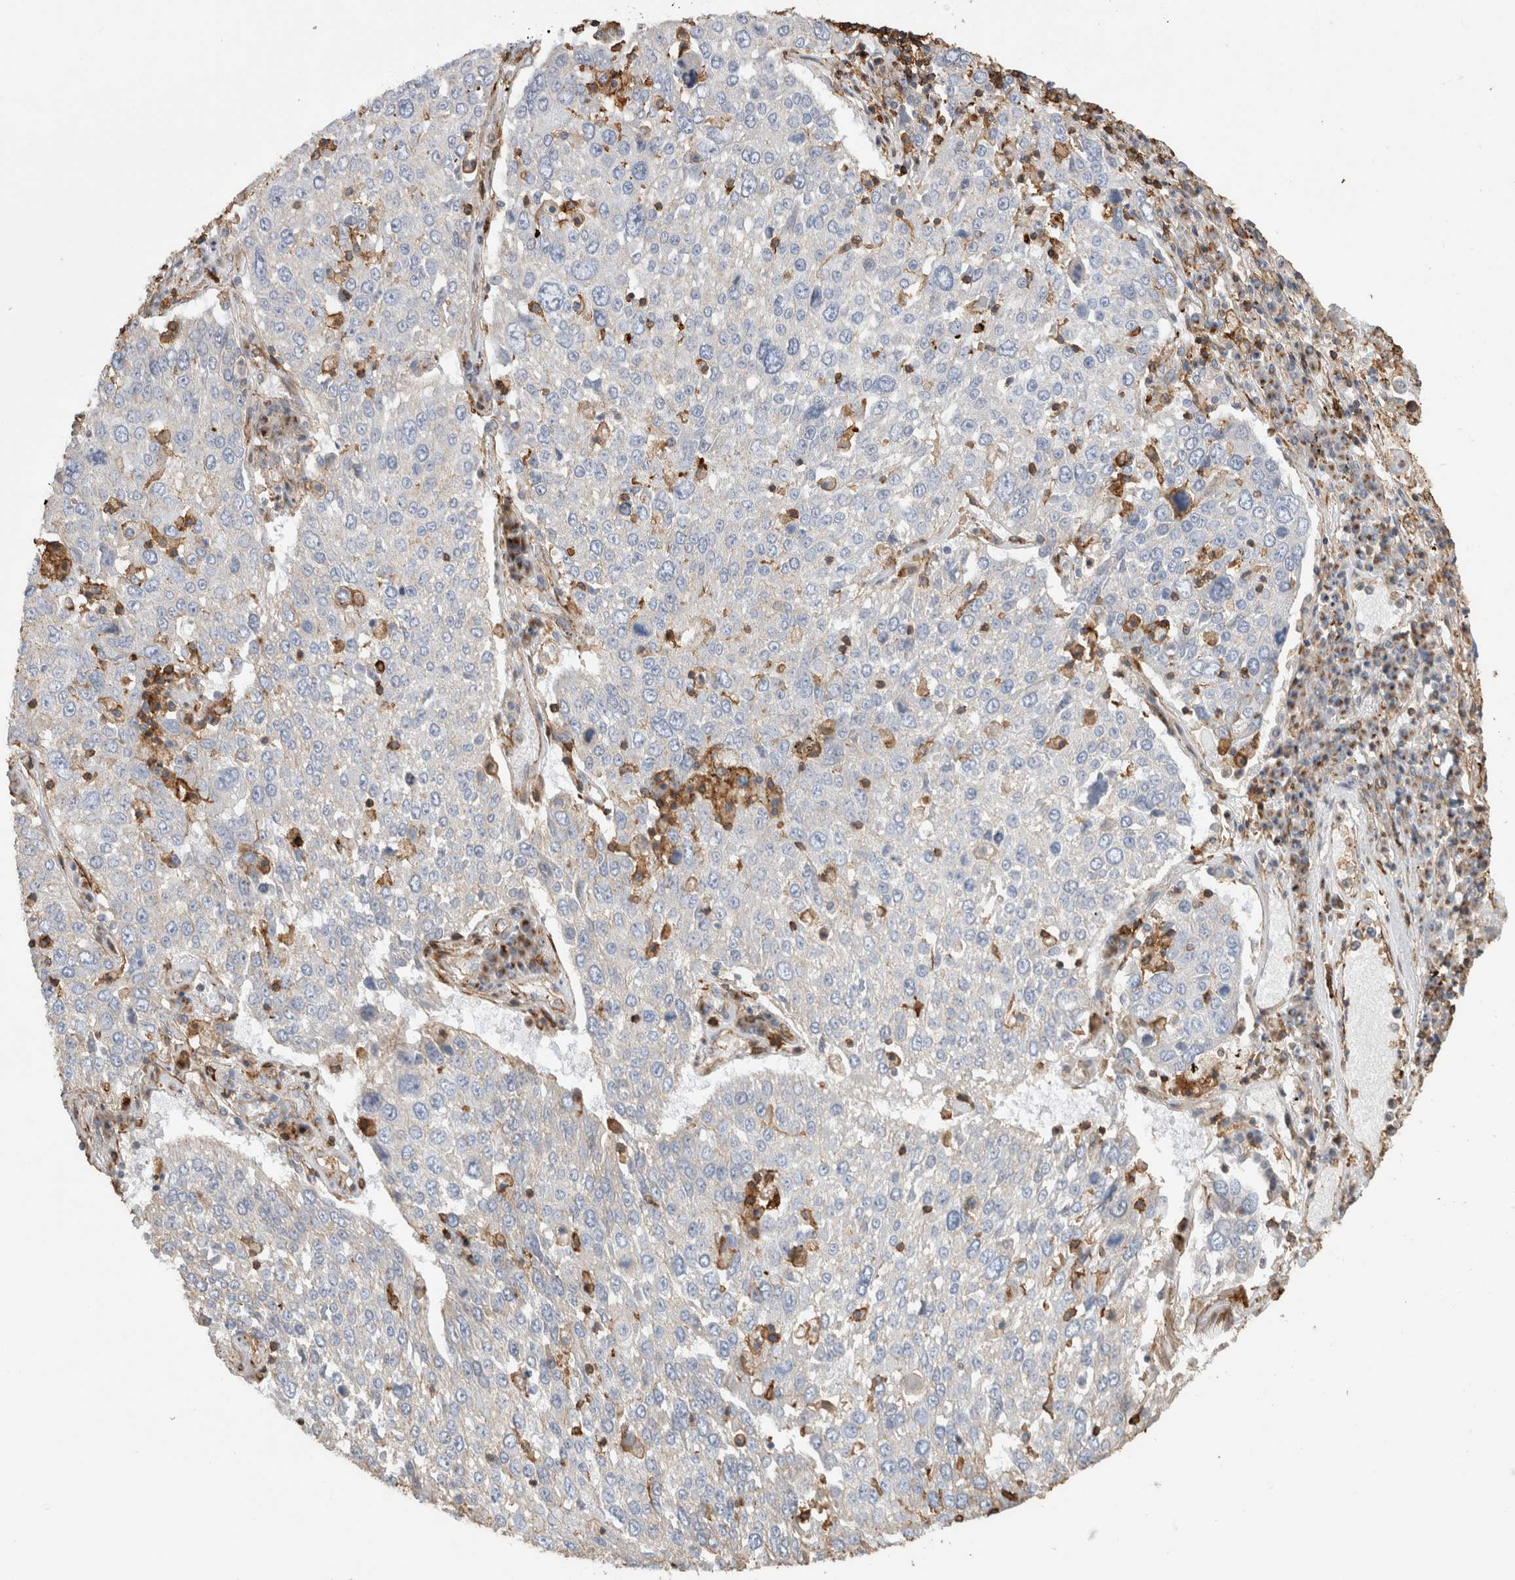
{"staining": {"intensity": "negative", "quantity": "none", "location": "none"}, "tissue": "lung cancer", "cell_type": "Tumor cells", "image_type": "cancer", "snomed": [{"axis": "morphology", "description": "Squamous cell carcinoma, NOS"}, {"axis": "topography", "description": "Lung"}], "caption": "Lung cancer stained for a protein using IHC displays no positivity tumor cells.", "gene": "GPER1", "patient": {"sex": "male", "age": 65}}